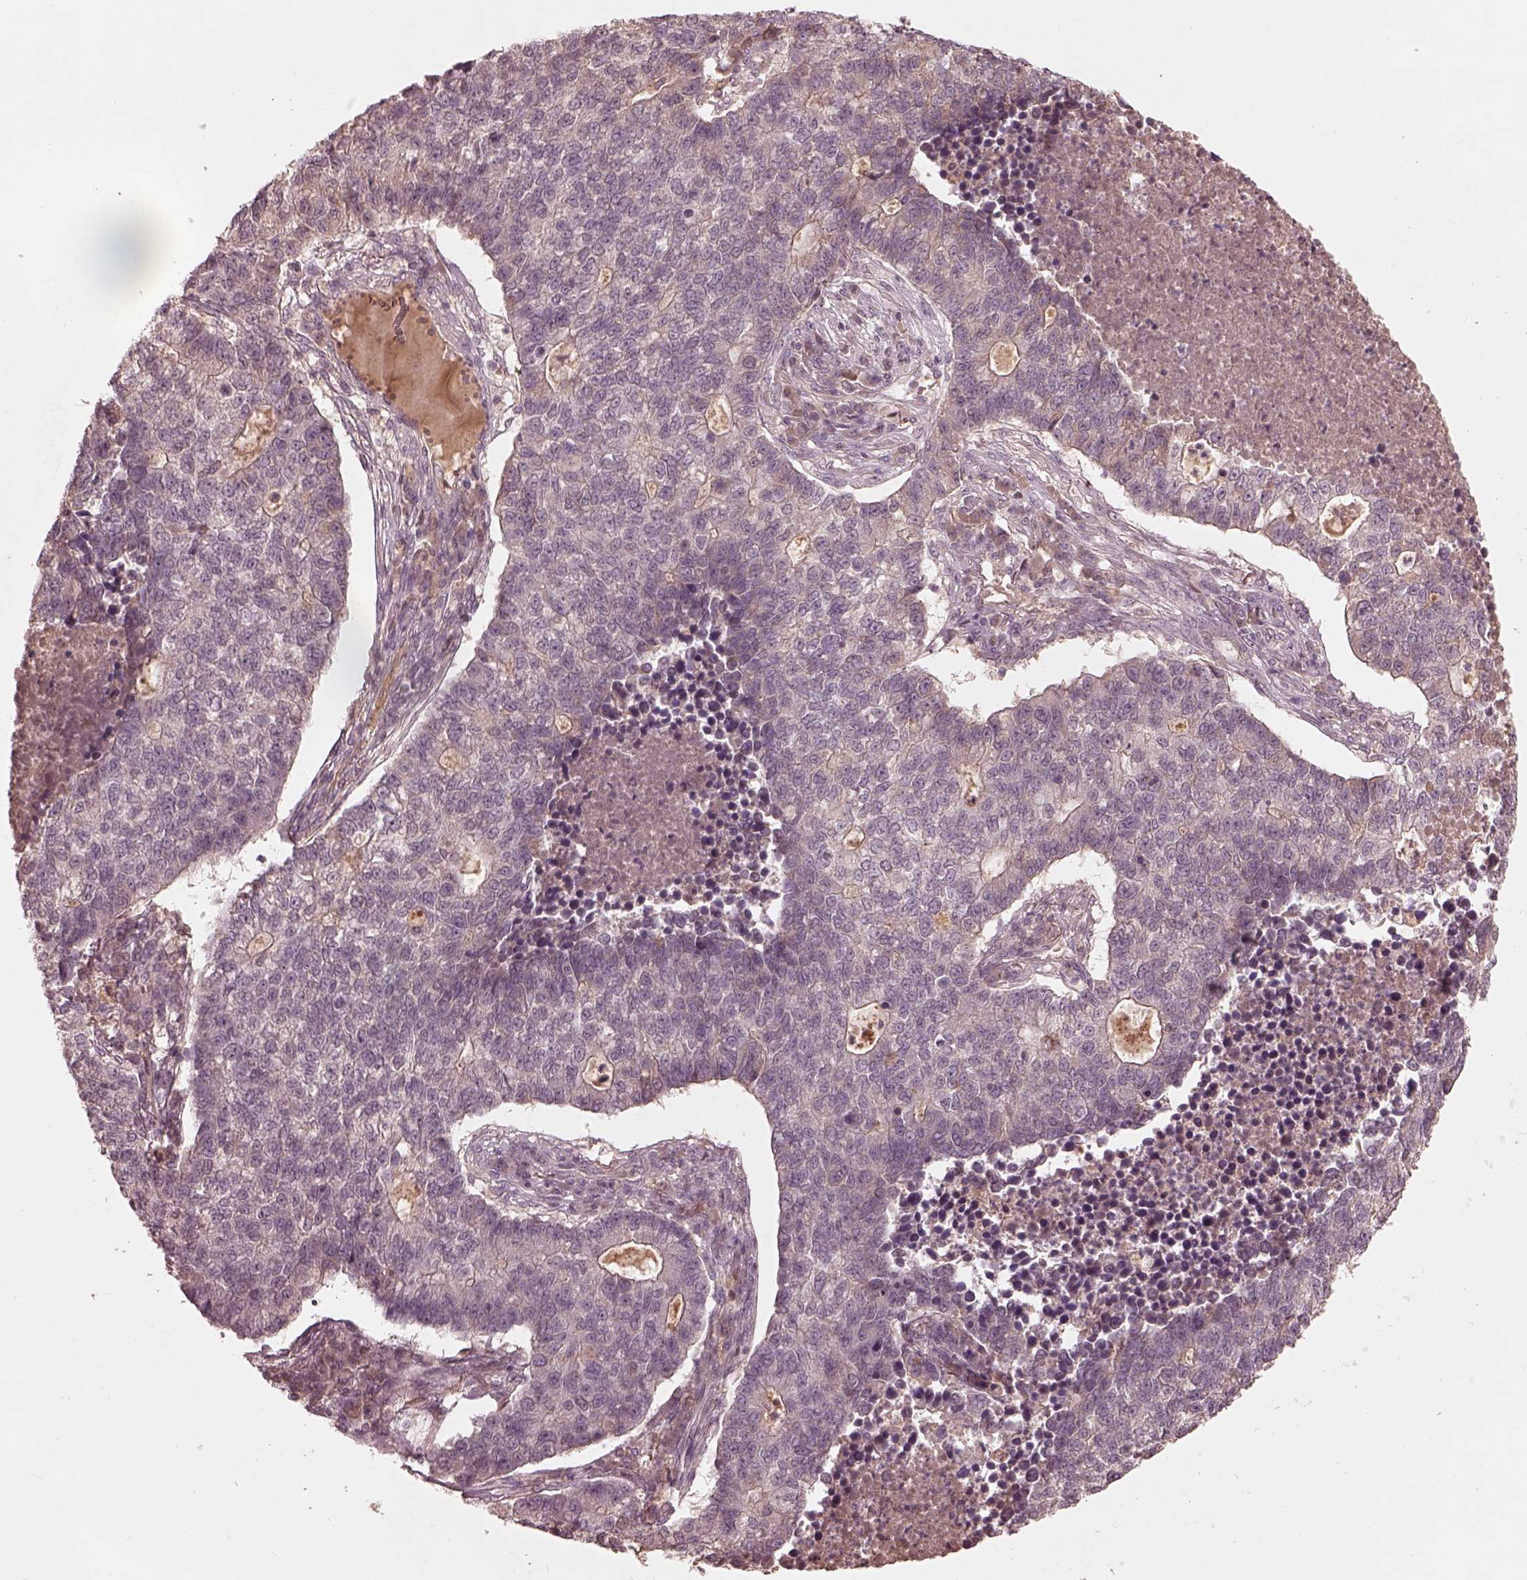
{"staining": {"intensity": "negative", "quantity": "none", "location": "none"}, "tissue": "lung cancer", "cell_type": "Tumor cells", "image_type": "cancer", "snomed": [{"axis": "morphology", "description": "Adenocarcinoma, NOS"}, {"axis": "topography", "description": "Lung"}], "caption": "Human adenocarcinoma (lung) stained for a protein using immunohistochemistry (IHC) displays no expression in tumor cells.", "gene": "TF", "patient": {"sex": "male", "age": 57}}